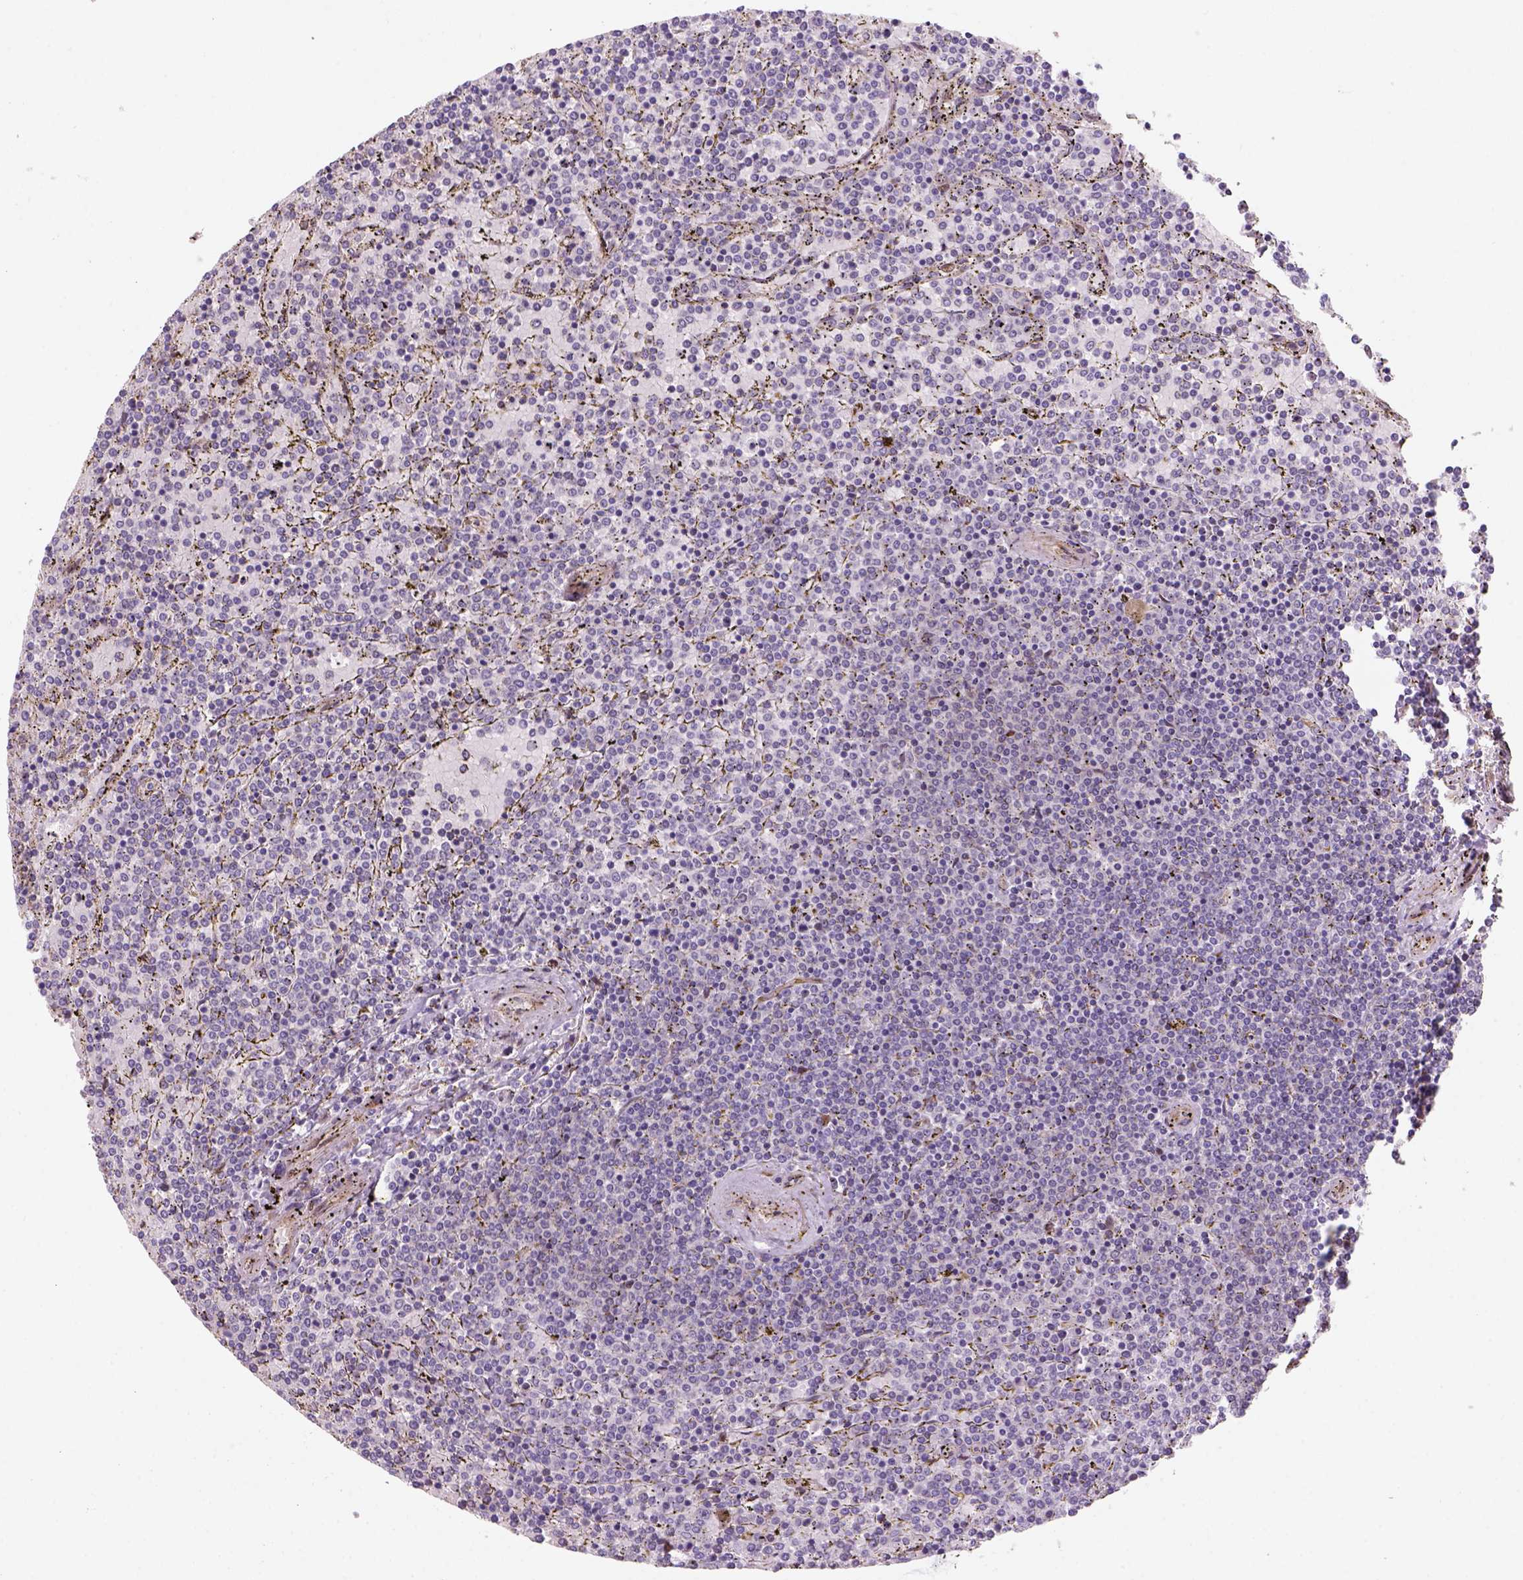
{"staining": {"intensity": "negative", "quantity": "none", "location": "none"}, "tissue": "lymphoma", "cell_type": "Tumor cells", "image_type": "cancer", "snomed": [{"axis": "morphology", "description": "Malignant lymphoma, non-Hodgkin's type, Low grade"}, {"axis": "topography", "description": "Spleen"}], "caption": "Tumor cells show no significant expression in lymphoma.", "gene": "VSTM5", "patient": {"sex": "female", "age": 77}}